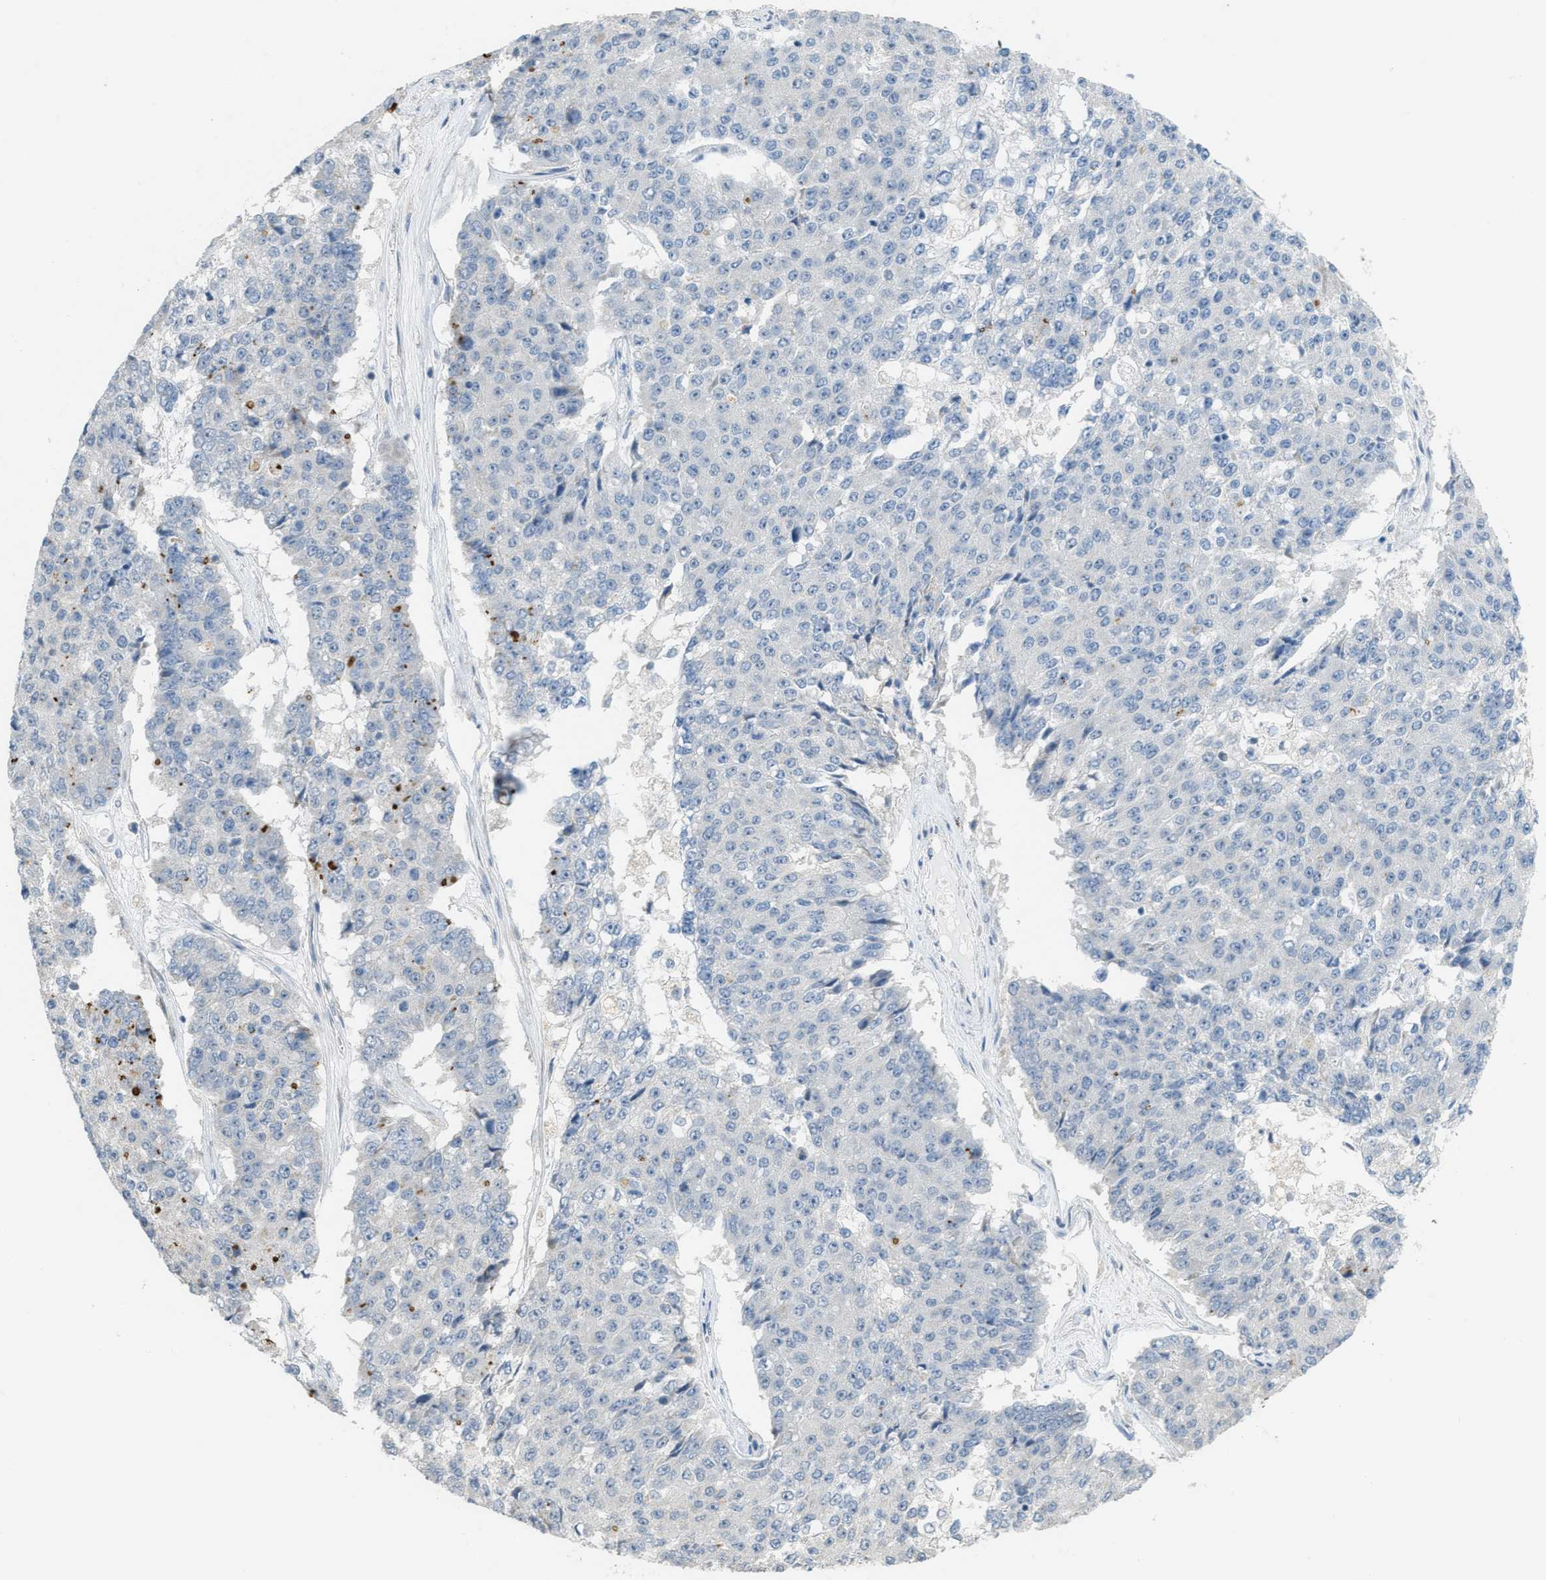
{"staining": {"intensity": "negative", "quantity": "none", "location": "none"}, "tissue": "pancreatic cancer", "cell_type": "Tumor cells", "image_type": "cancer", "snomed": [{"axis": "morphology", "description": "Adenocarcinoma, NOS"}, {"axis": "topography", "description": "Pancreas"}], "caption": "Immunohistochemistry (IHC) image of neoplastic tissue: pancreatic cancer stained with DAB (3,3'-diaminobenzidine) demonstrates no significant protein positivity in tumor cells.", "gene": "TXNDC2", "patient": {"sex": "male", "age": 50}}